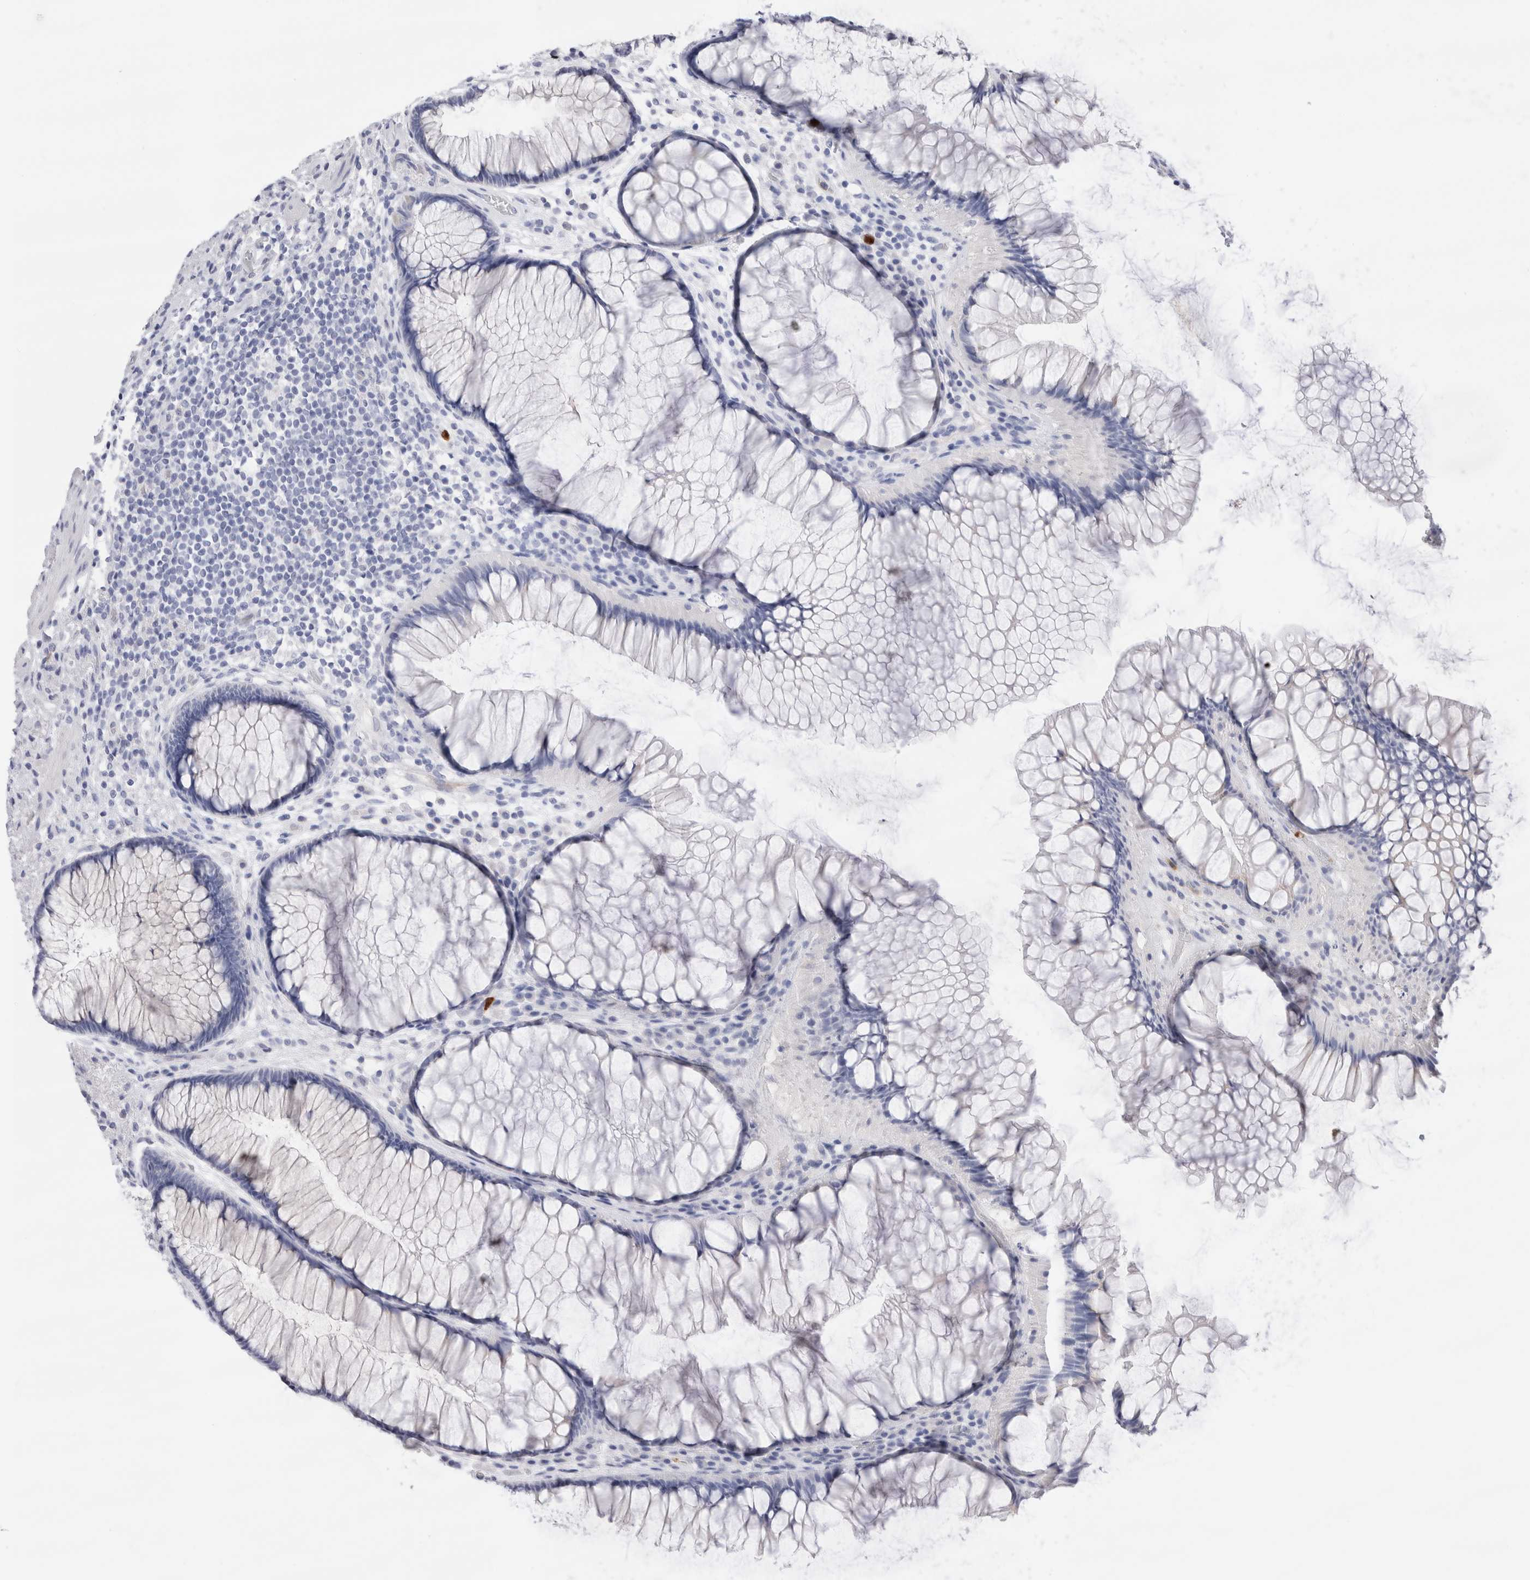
{"staining": {"intensity": "negative", "quantity": "none", "location": "none"}, "tissue": "rectum", "cell_type": "Glandular cells", "image_type": "normal", "snomed": [{"axis": "morphology", "description": "Normal tissue, NOS"}, {"axis": "topography", "description": "Rectum"}], "caption": "This photomicrograph is of unremarkable rectum stained with immunohistochemistry (IHC) to label a protein in brown with the nuclei are counter-stained blue. There is no expression in glandular cells.", "gene": "SLC10A5", "patient": {"sex": "male", "age": 51}}